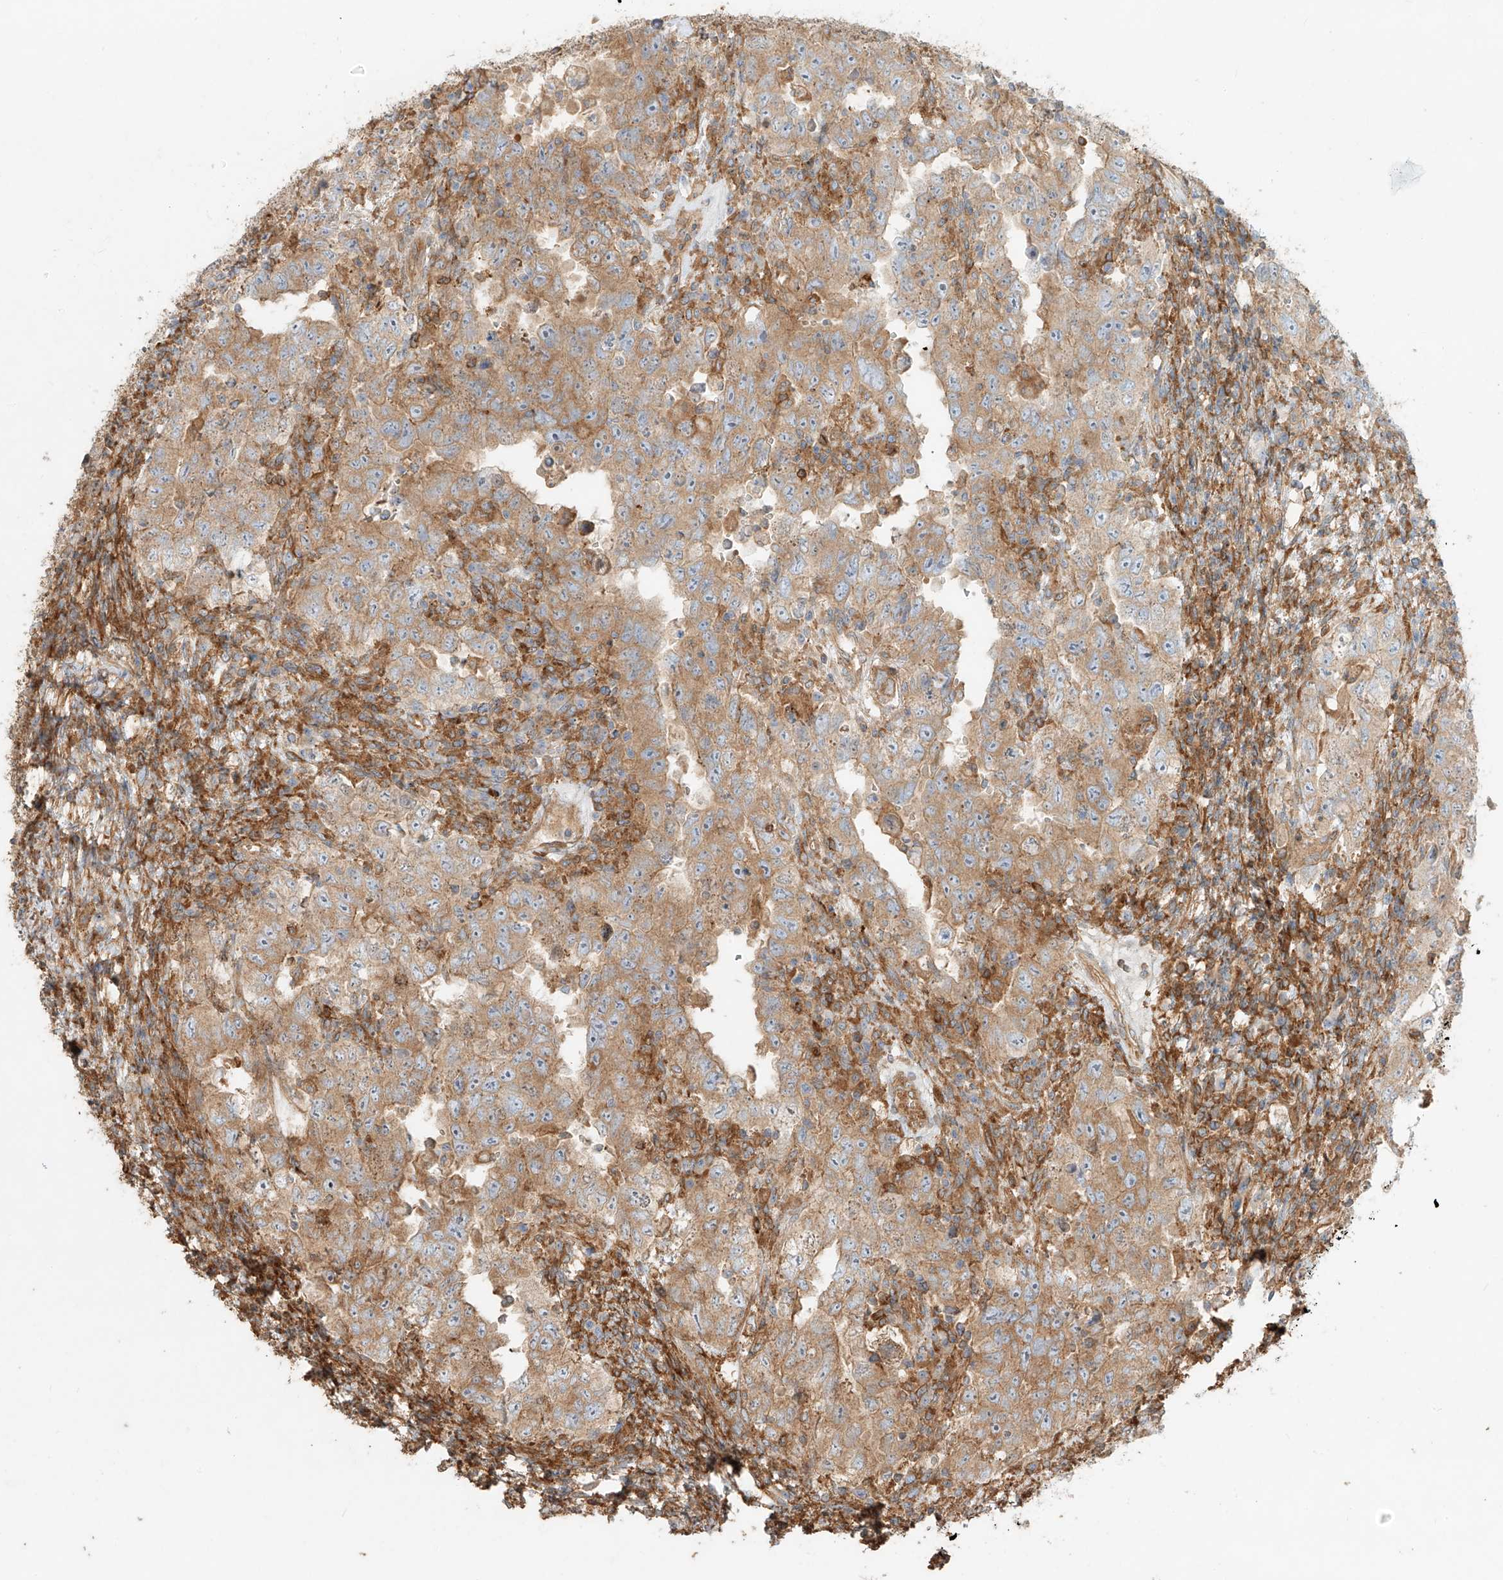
{"staining": {"intensity": "moderate", "quantity": ">75%", "location": "cytoplasmic/membranous"}, "tissue": "testis cancer", "cell_type": "Tumor cells", "image_type": "cancer", "snomed": [{"axis": "morphology", "description": "Carcinoma, Embryonal, NOS"}, {"axis": "topography", "description": "Testis"}], "caption": "Protein expression analysis of testis cancer shows moderate cytoplasmic/membranous staining in approximately >75% of tumor cells.", "gene": "SNX9", "patient": {"sex": "male", "age": 26}}